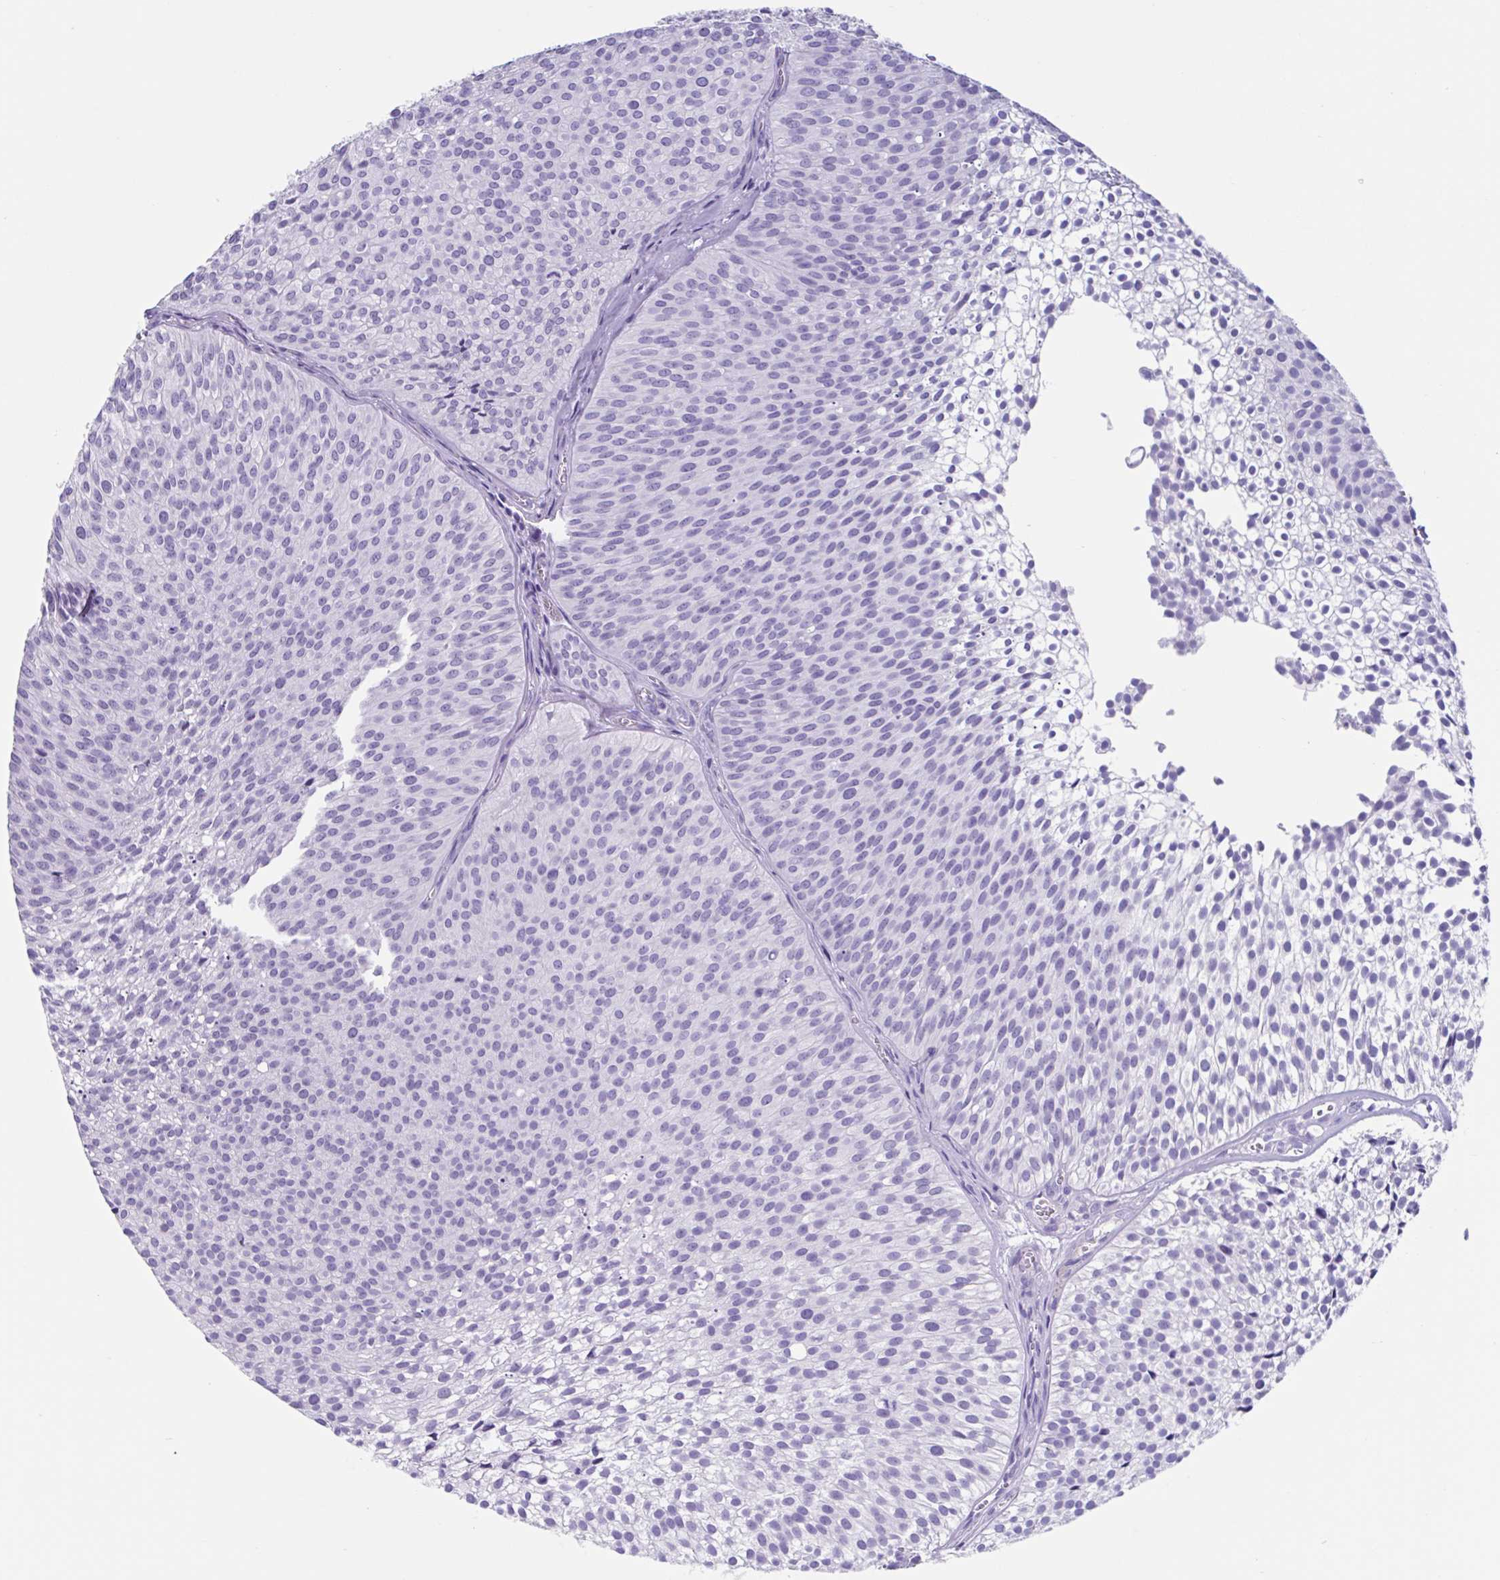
{"staining": {"intensity": "negative", "quantity": "none", "location": "none"}, "tissue": "urothelial cancer", "cell_type": "Tumor cells", "image_type": "cancer", "snomed": [{"axis": "morphology", "description": "Urothelial carcinoma, Low grade"}, {"axis": "topography", "description": "Urinary bladder"}], "caption": "Image shows no protein positivity in tumor cells of urothelial cancer tissue.", "gene": "USP35", "patient": {"sex": "male", "age": 91}}